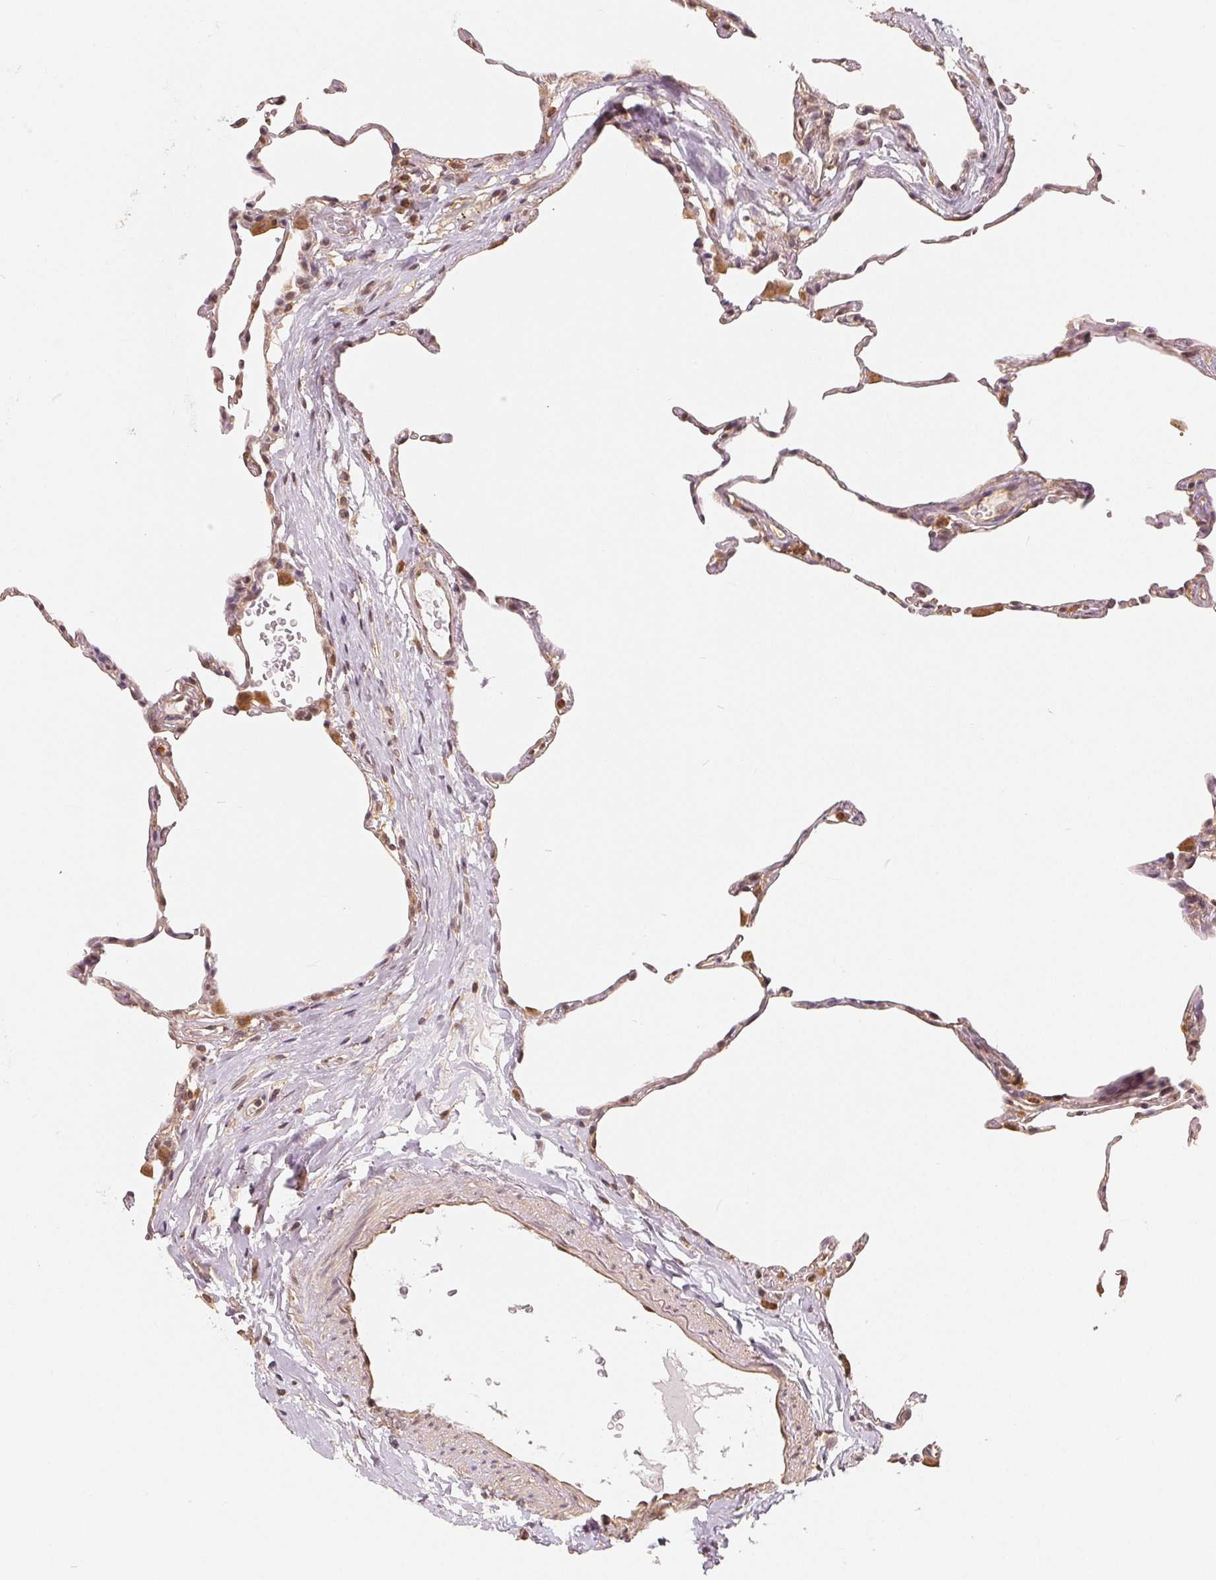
{"staining": {"intensity": "moderate", "quantity": "<25%", "location": "nuclear"}, "tissue": "lung", "cell_type": "Alveolar cells", "image_type": "normal", "snomed": [{"axis": "morphology", "description": "Normal tissue, NOS"}, {"axis": "topography", "description": "Lung"}], "caption": "The image demonstrates a brown stain indicating the presence of a protein in the nuclear of alveolar cells in lung.", "gene": "GUSB", "patient": {"sex": "female", "age": 57}}